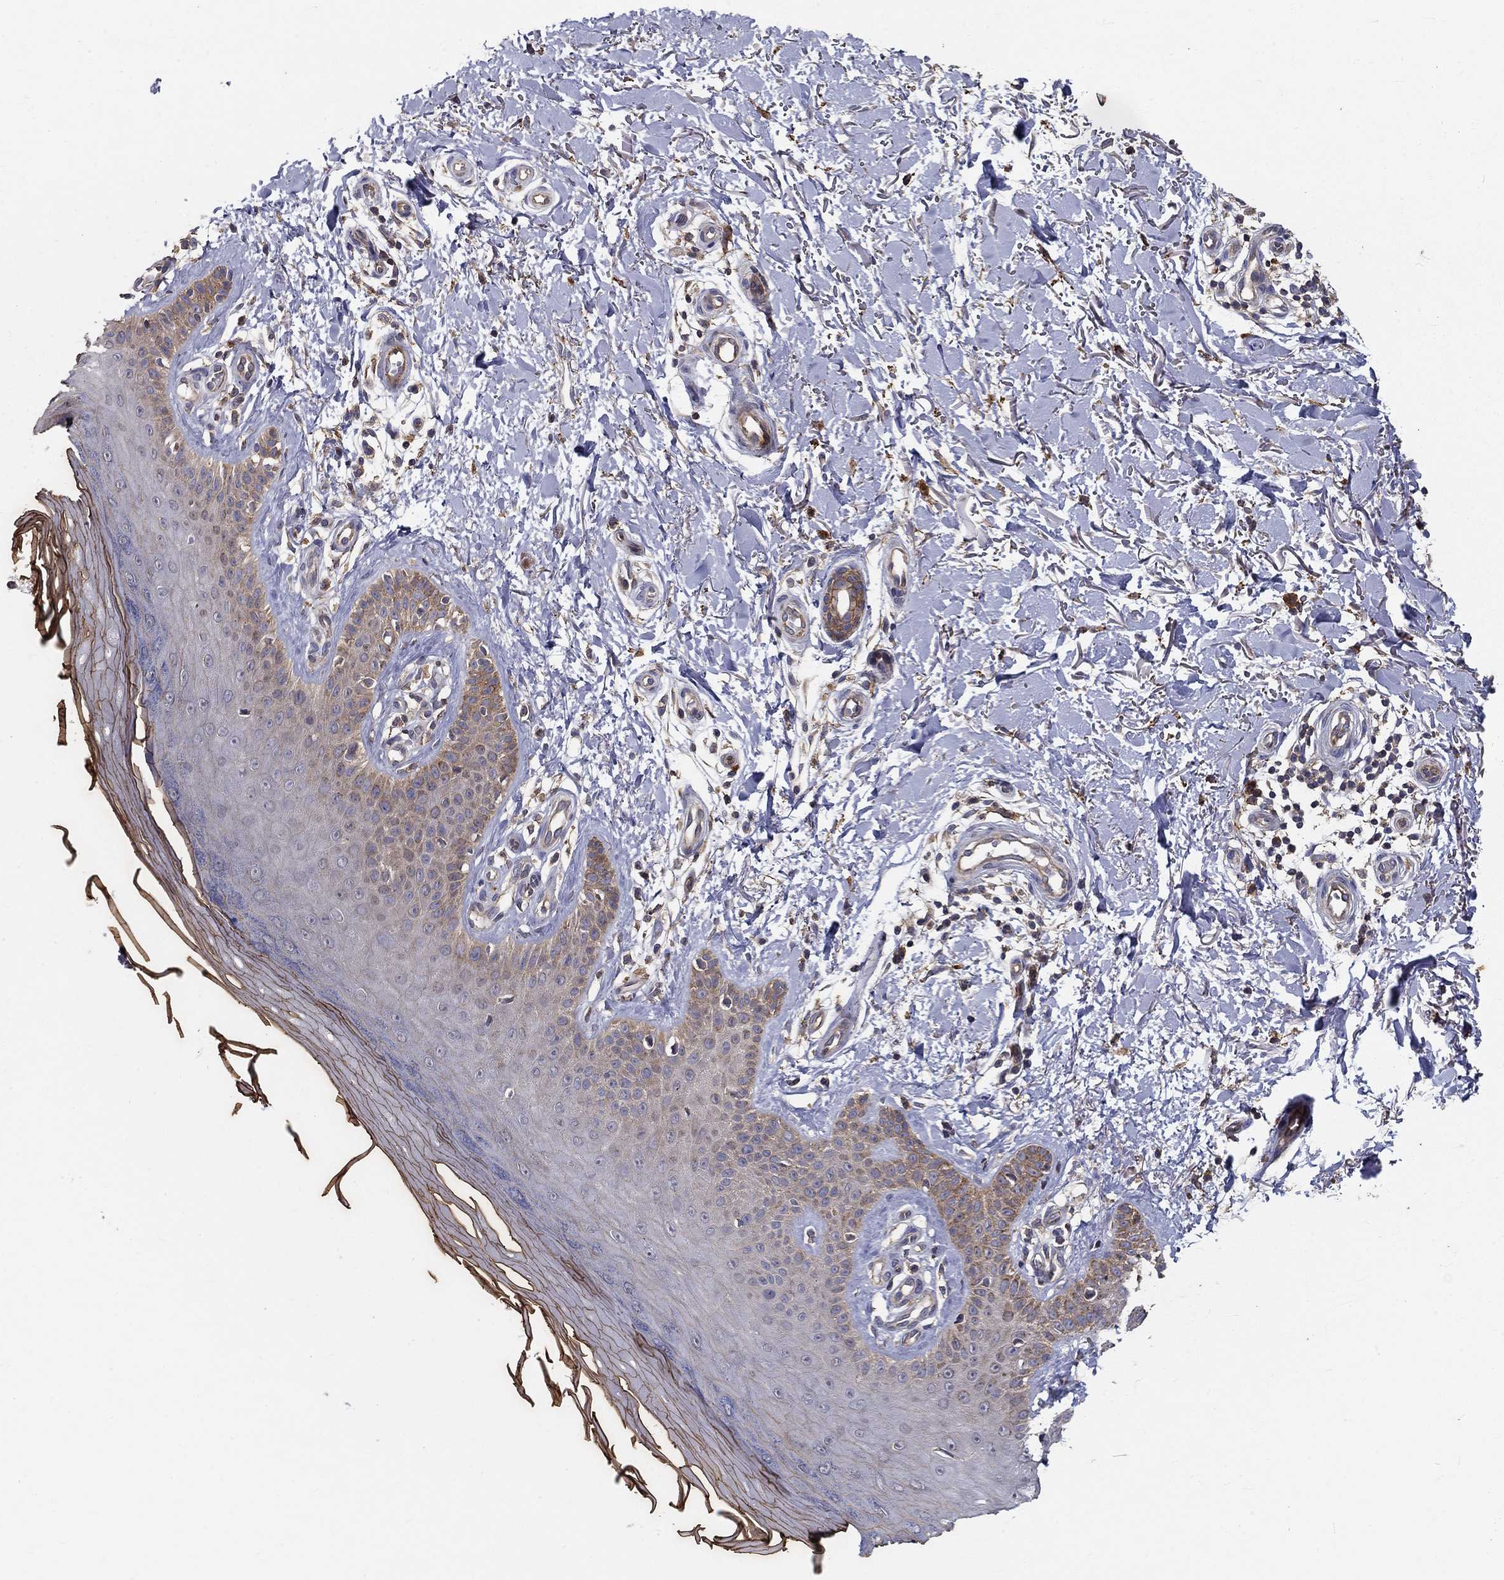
{"staining": {"intensity": "negative", "quantity": "none", "location": "none"}, "tissue": "skin", "cell_type": "Fibroblasts", "image_type": "normal", "snomed": [{"axis": "morphology", "description": "Normal tissue, NOS"}, {"axis": "morphology", "description": "Inflammation, NOS"}, {"axis": "morphology", "description": "Fibrosis, NOS"}, {"axis": "topography", "description": "Skin"}], "caption": "Micrograph shows no significant protein positivity in fibroblasts of unremarkable skin.", "gene": "ALDH4A1", "patient": {"sex": "male", "age": 71}}